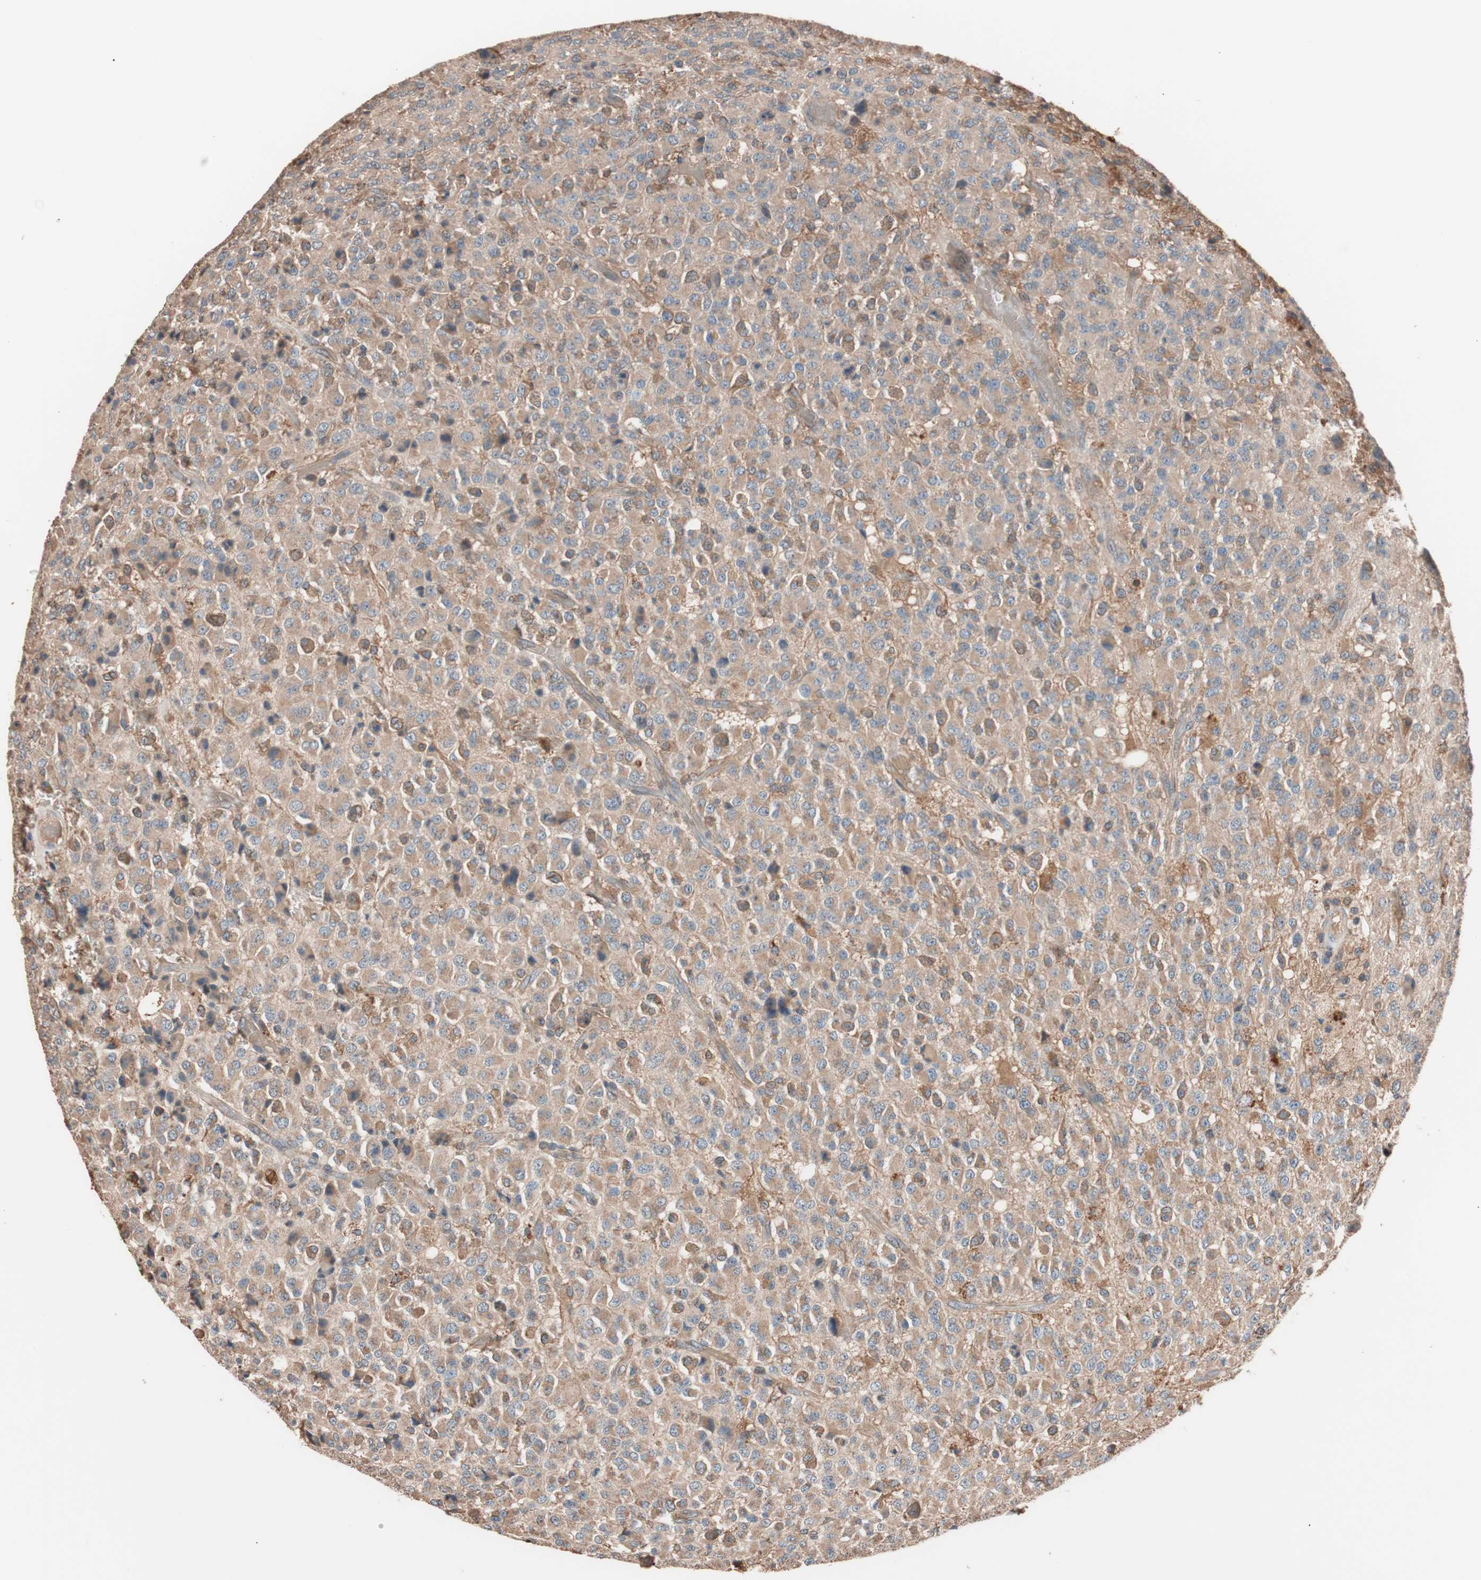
{"staining": {"intensity": "moderate", "quantity": ">75%", "location": "cytoplasmic/membranous"}, "tissue": "glioma", "cell_type": "Tumor cells", "image_type": "cancer", "snomed": [{"axis": "morphology", "description": "Glioma, malignant, High grade"}, {"axis": "topography", "description": "pancreas cauda"}], "caption": "Protein expression analysis of human malignant high-grade glioma reveals moderate cytoplasmic/membranous staining in about >75% of tumor cells.", "gene": "GLYCTK", "patient": {"sex": "male", "age": 60}}